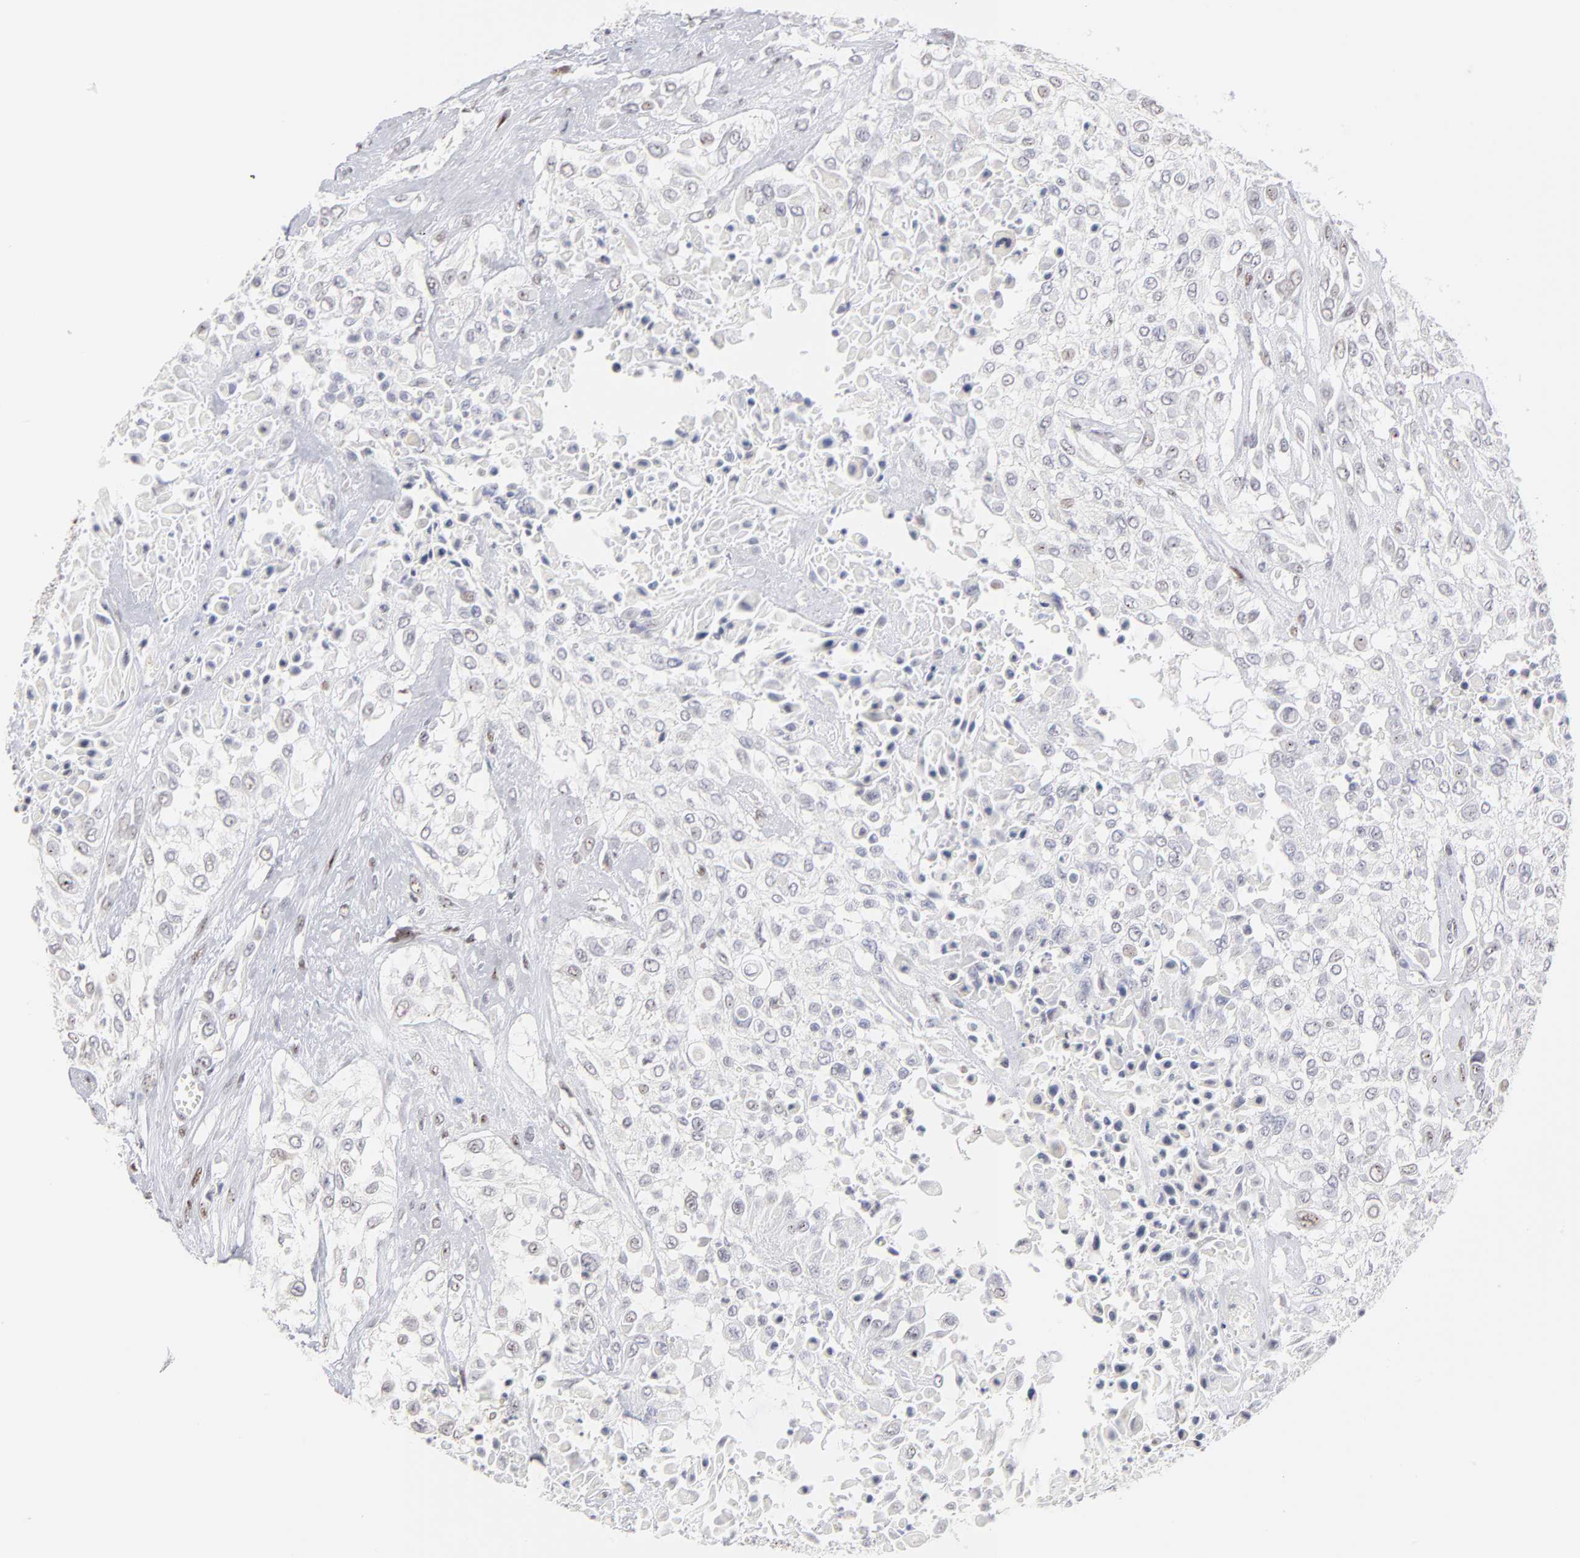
{"staining": {"intensity": "negative", "quantity": "none", "location": "none"}, "tissue": "urothelial cancer", "cell_type": "Tumor cells", "image_type": "cancer", "snomed": [{"axis": "morphology", "description": "Urothelial carcinoma, High grade"}, {"axis": "topography", "description": "Urinary bladder"}], "caption": "Immunohistochemistry (IHC) image of neoplastic tissue: high-grade urothelial carcinoma stained with DAB (3,3'-diaminobenzidine) demonstrates no significant protein positivity in tumor cells. Brightfield microscopy of immunohistochemistry stained with DAB (3,3'-diaminobenzidine) (brown) and hematoxylin (blue), captured at high magnification.", "gene": "STAT3", "patient": {"sex": "male", "age": 57}}